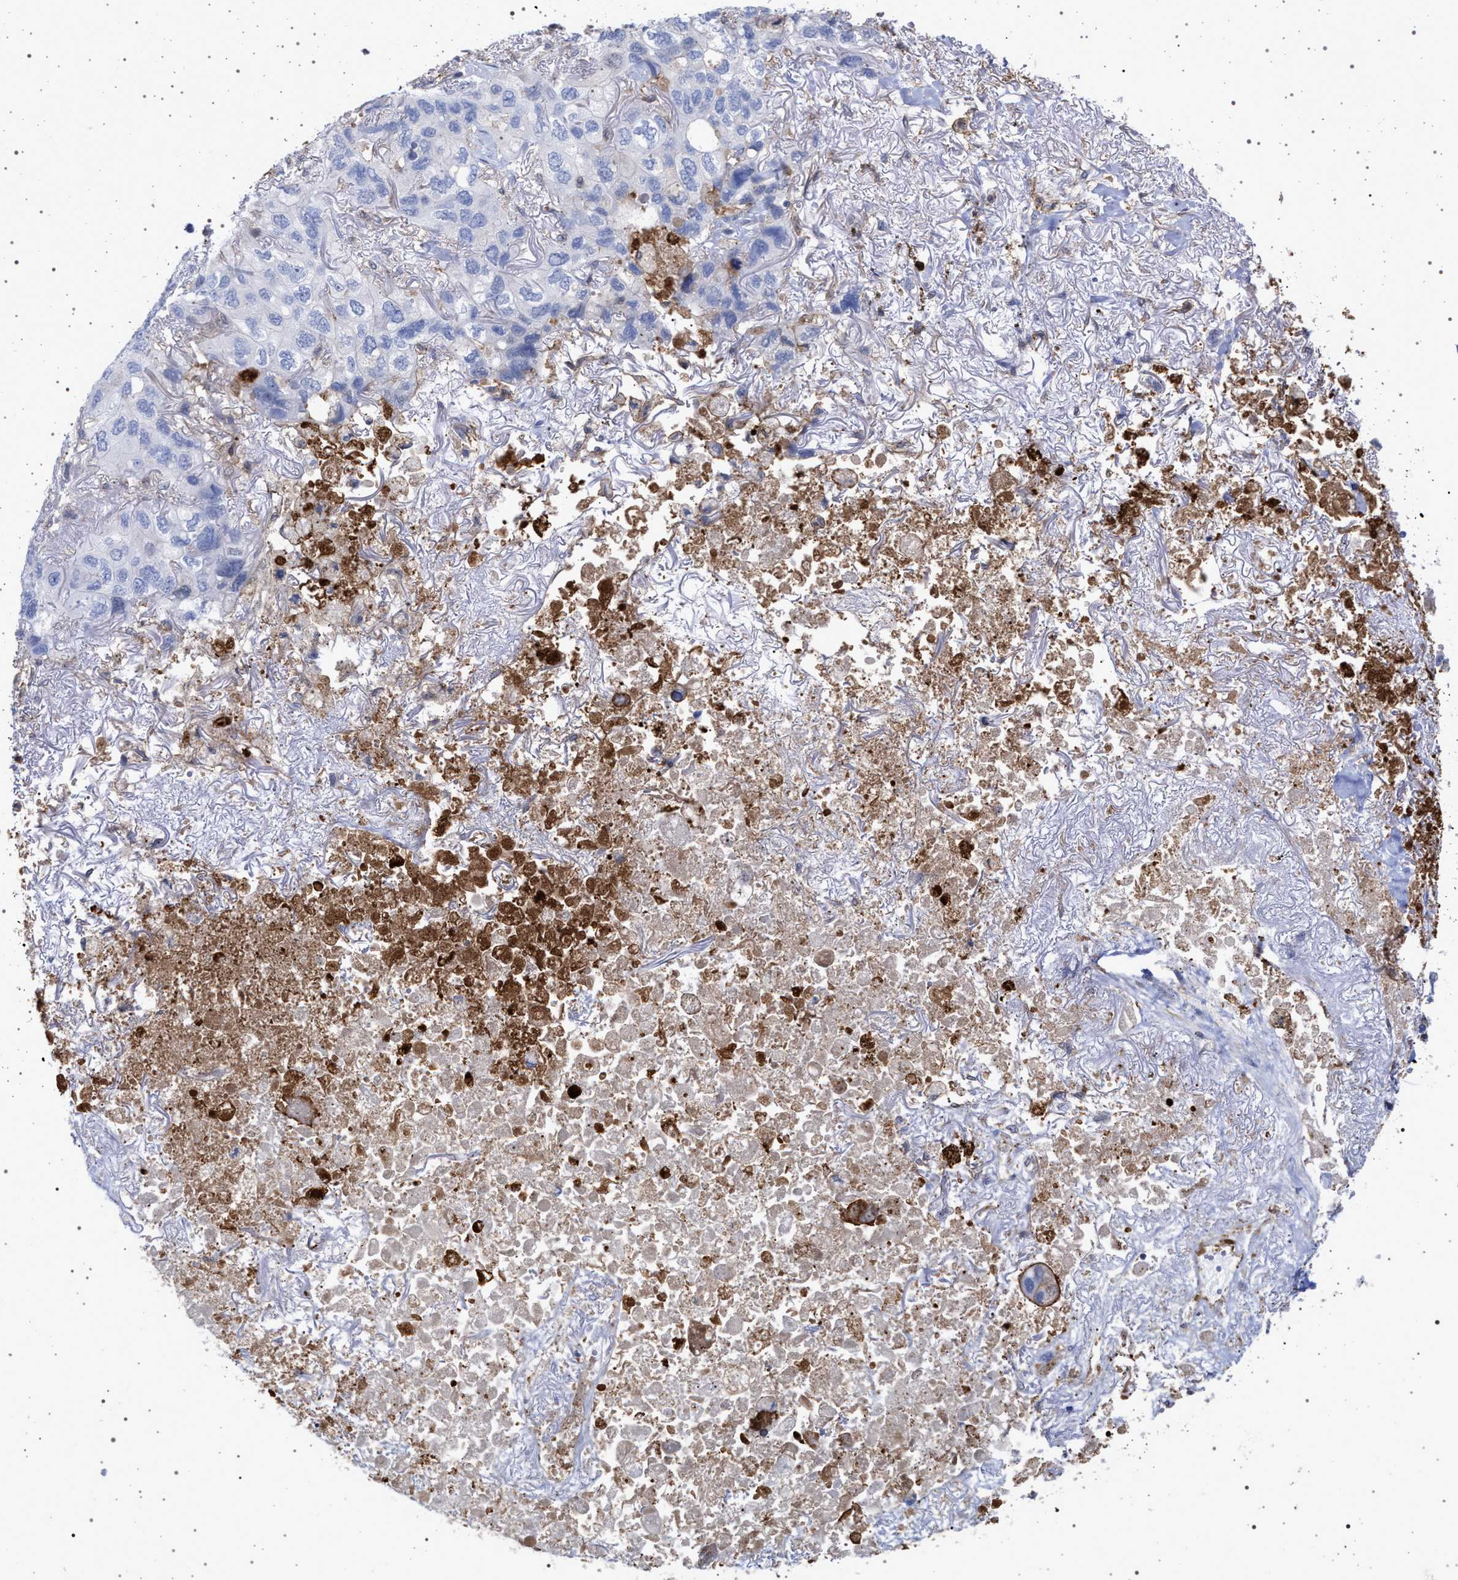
{"staining": {"intensity": "weak", "quantity": "<25%", "location": "cytoplasmic/membranous"}, "tissue": "lung cancer", "cell_type": "Tumor cells", "image_type": "cancer", "snomed": [{"axis": "morphology", "description": "Squamous cell carcinoma, NOS"}, {"axis": "topography", "description": "Lung"}], "caption": "A photomicrograph of human squamous cell carcinoma (lung) is negative for staining in tumor cells. The staining was performed using DAB to visualize the protein expression in brown, while the nuclei were stained in blue with hematoxylin (Magnification: 20x).", "gene": "PLG", "patient": {"sex": "female", "age": 73}}